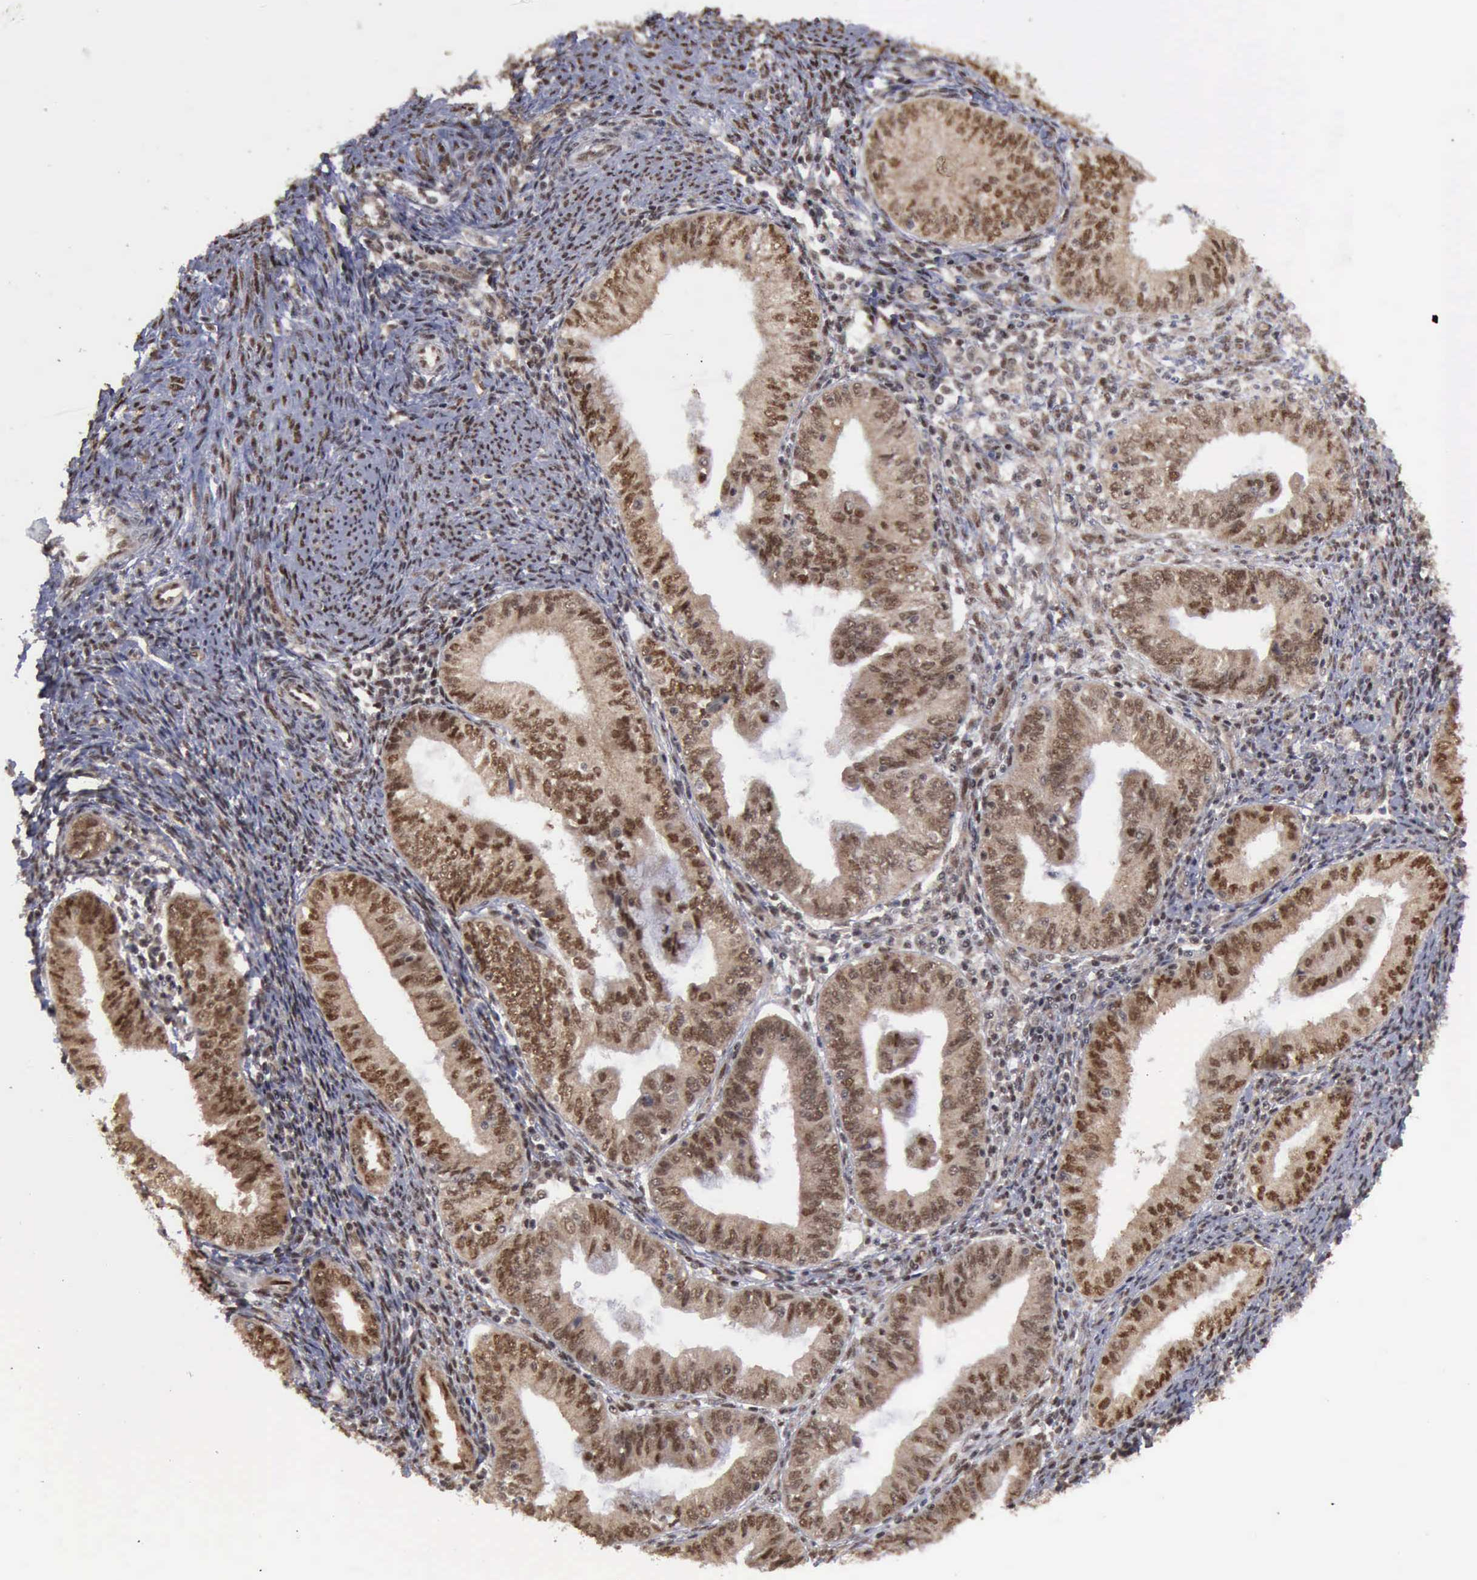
{"staining": {"intensity": "moderate", "quantity": ">75%", "location": "cytoplasmic/membranous,nuclear"}, "tissue": "endometrial cancer", "cell_type": "Tumor cells", "image_type": "cancer", "snomed": [{"axis": "morphology", "description": "Adenocarcinoma, NOS"}, {"axis": "topography", "description": "Endometrium"}], "caption": "Endometrial cancer was stained to show a protein in brown. There is medium levels of moderate cytoplasmic/membranous and nuclear staining in approximately >75% of tumor cells.", "gene": "RTCB", "patient": {"sex": "female", "age": 55}}